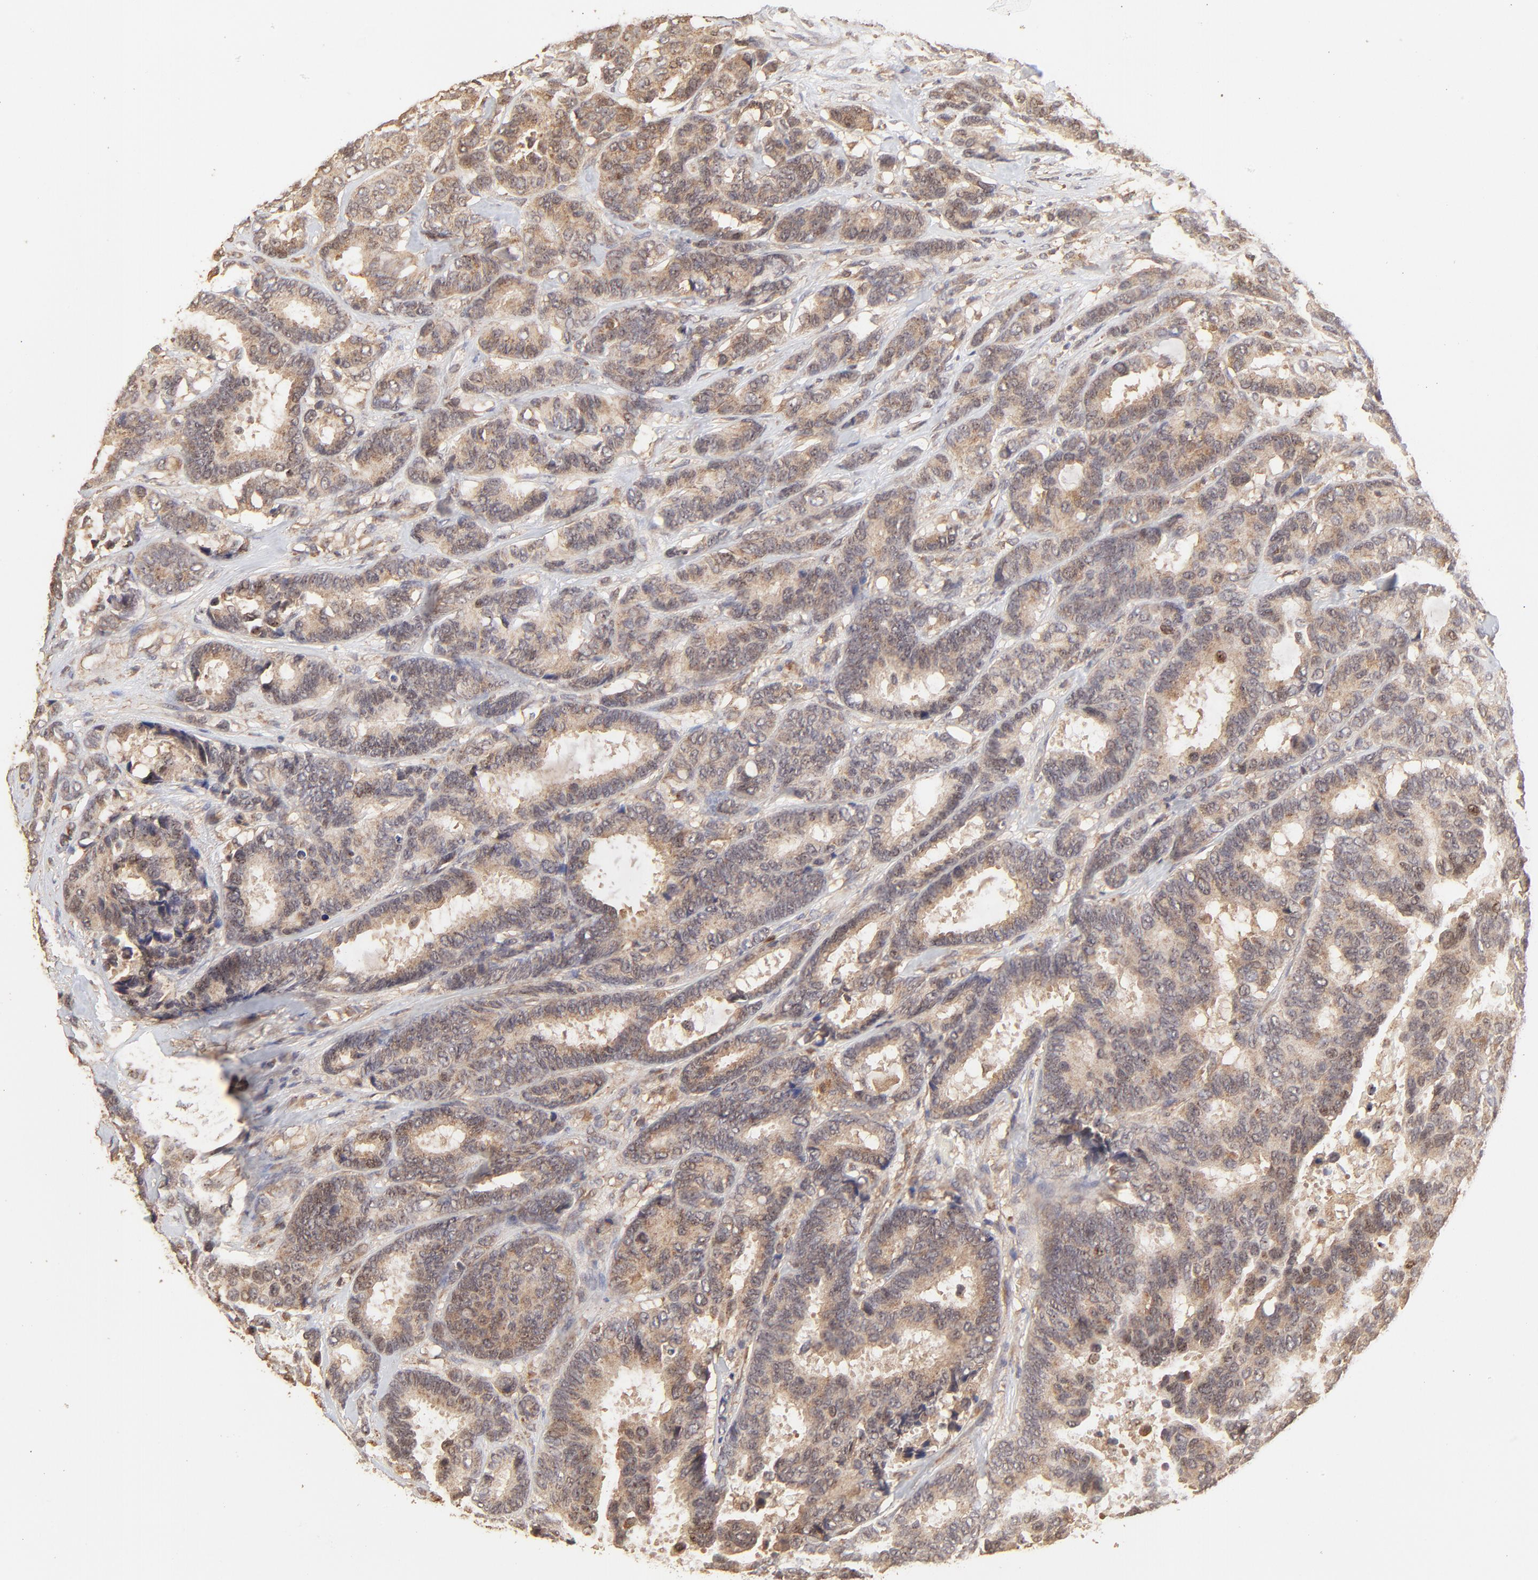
{"staining": {"intensity": "moderate", "quantity": ">75%", "location": "cytoplasmic/membranous"}, "tissue": "breast cancer", "cell_type": "Tumor cells", "image_type": "cancer", "snomed": [{"axis": "morphology", "description": "Duct carcinoma"}, {"axis": "topography", "description": "Breast"}], "caption": "A histopathology image of intraductal carcinoma (breast) stained for a protein reveals moderate cytoplasmic/membranous brown staining in tumor cells. The protein is shown in brown color, while the nuclei are stained blue.", "gene": "STON2", "patient": {"sex": "female", "age": 87}}